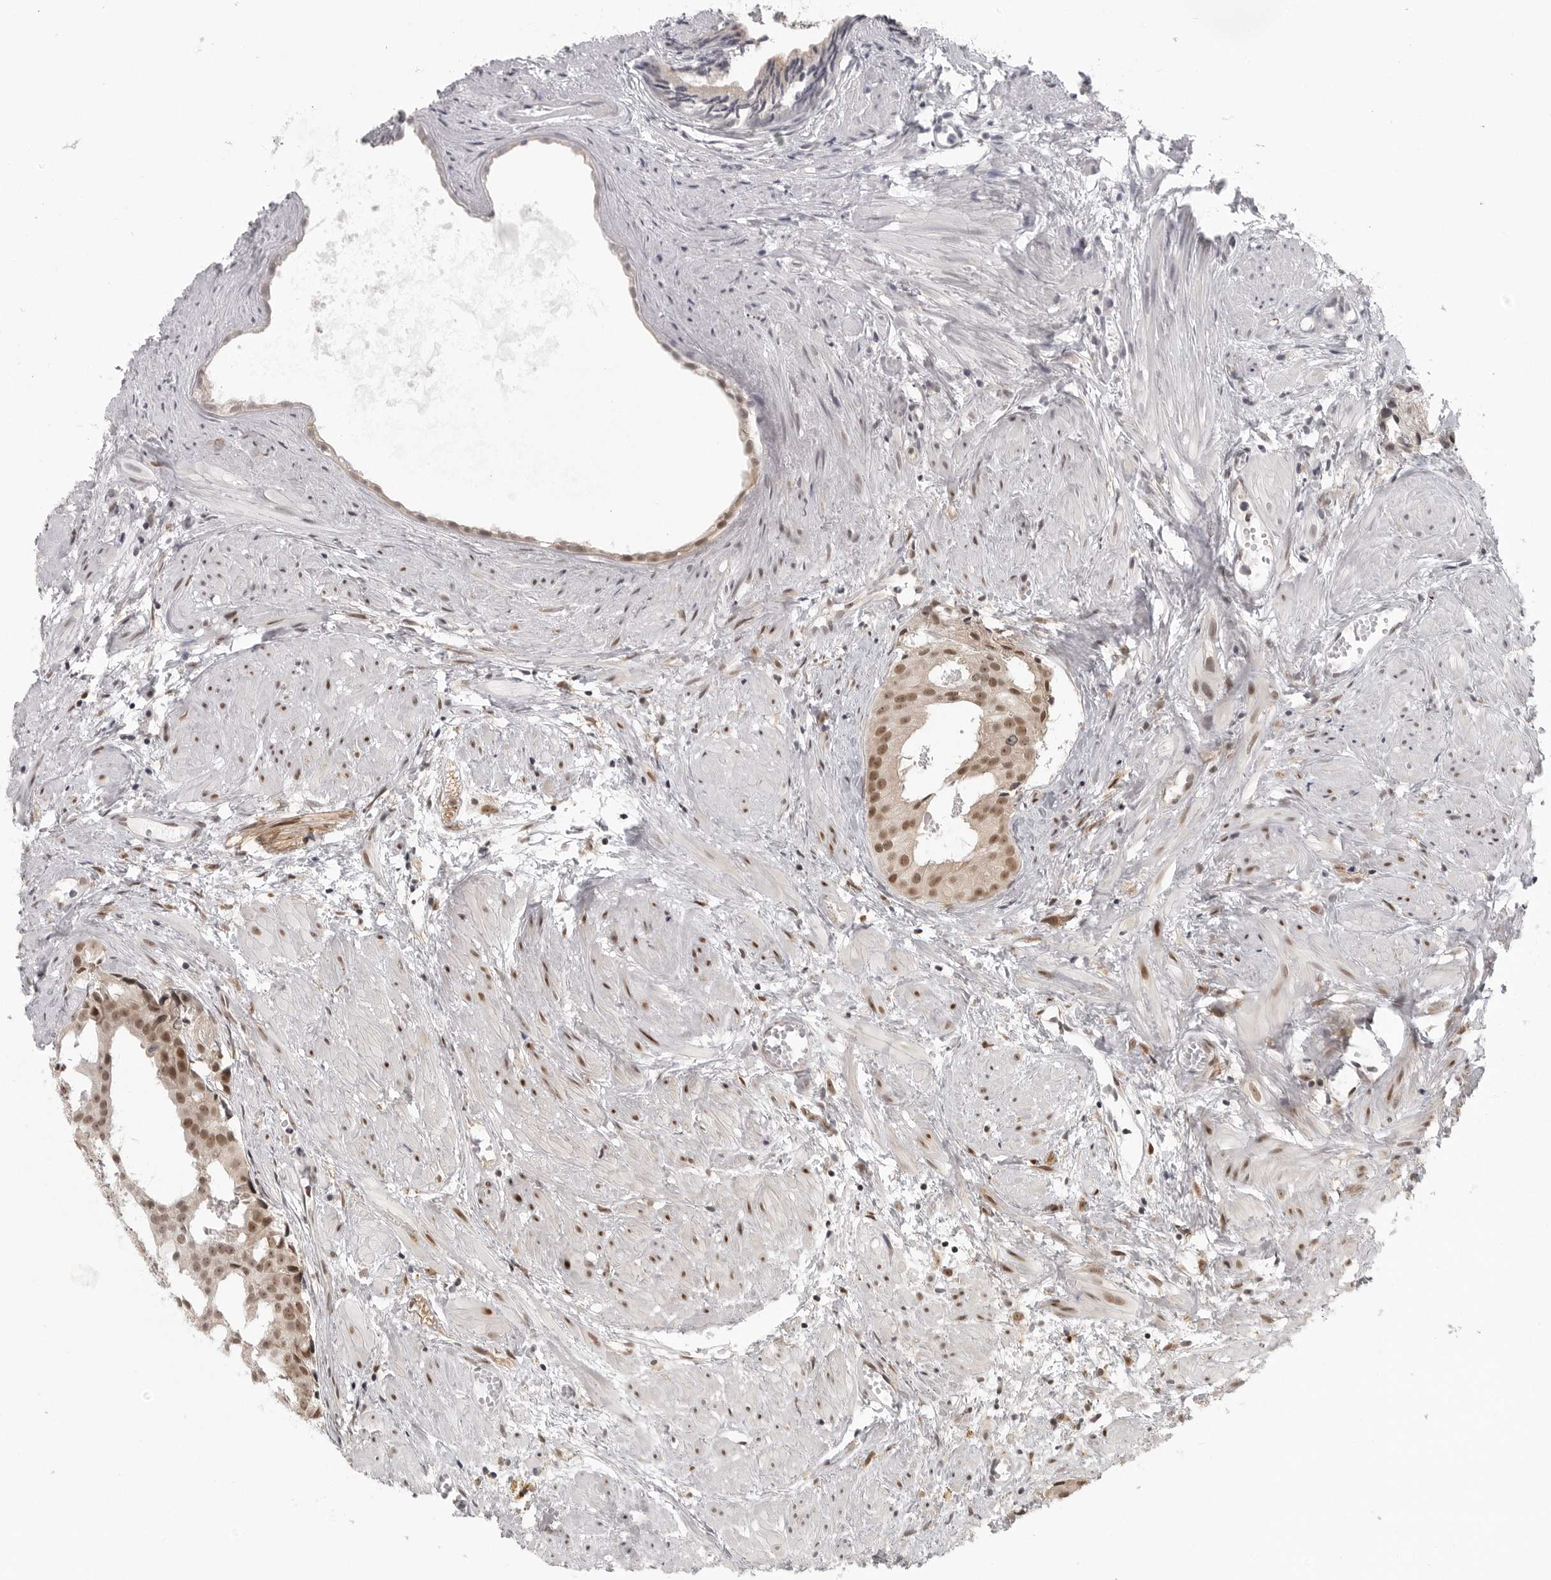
{"staining": {"intensity": "moderate", "quantity": ">75%", "location": "nuclear"}, "tissue": "prostate cancer", "cell_type": "Tumor cells", "image_type": "cancer", "snomed": [{"axis": "morphology", "description": "Adenocarcinoma, Low grade"}, {"axis": "topography", "description": "Prostate"}], "caption": "Immunohistochemical staining of low-grade adenocarcinoma (prostate) displays medium levels of moderate nuclear protein positivity in about >75% of tumor cells.", "gene": "PRDM10", "patient": {"sex": "male", "age": 88}}